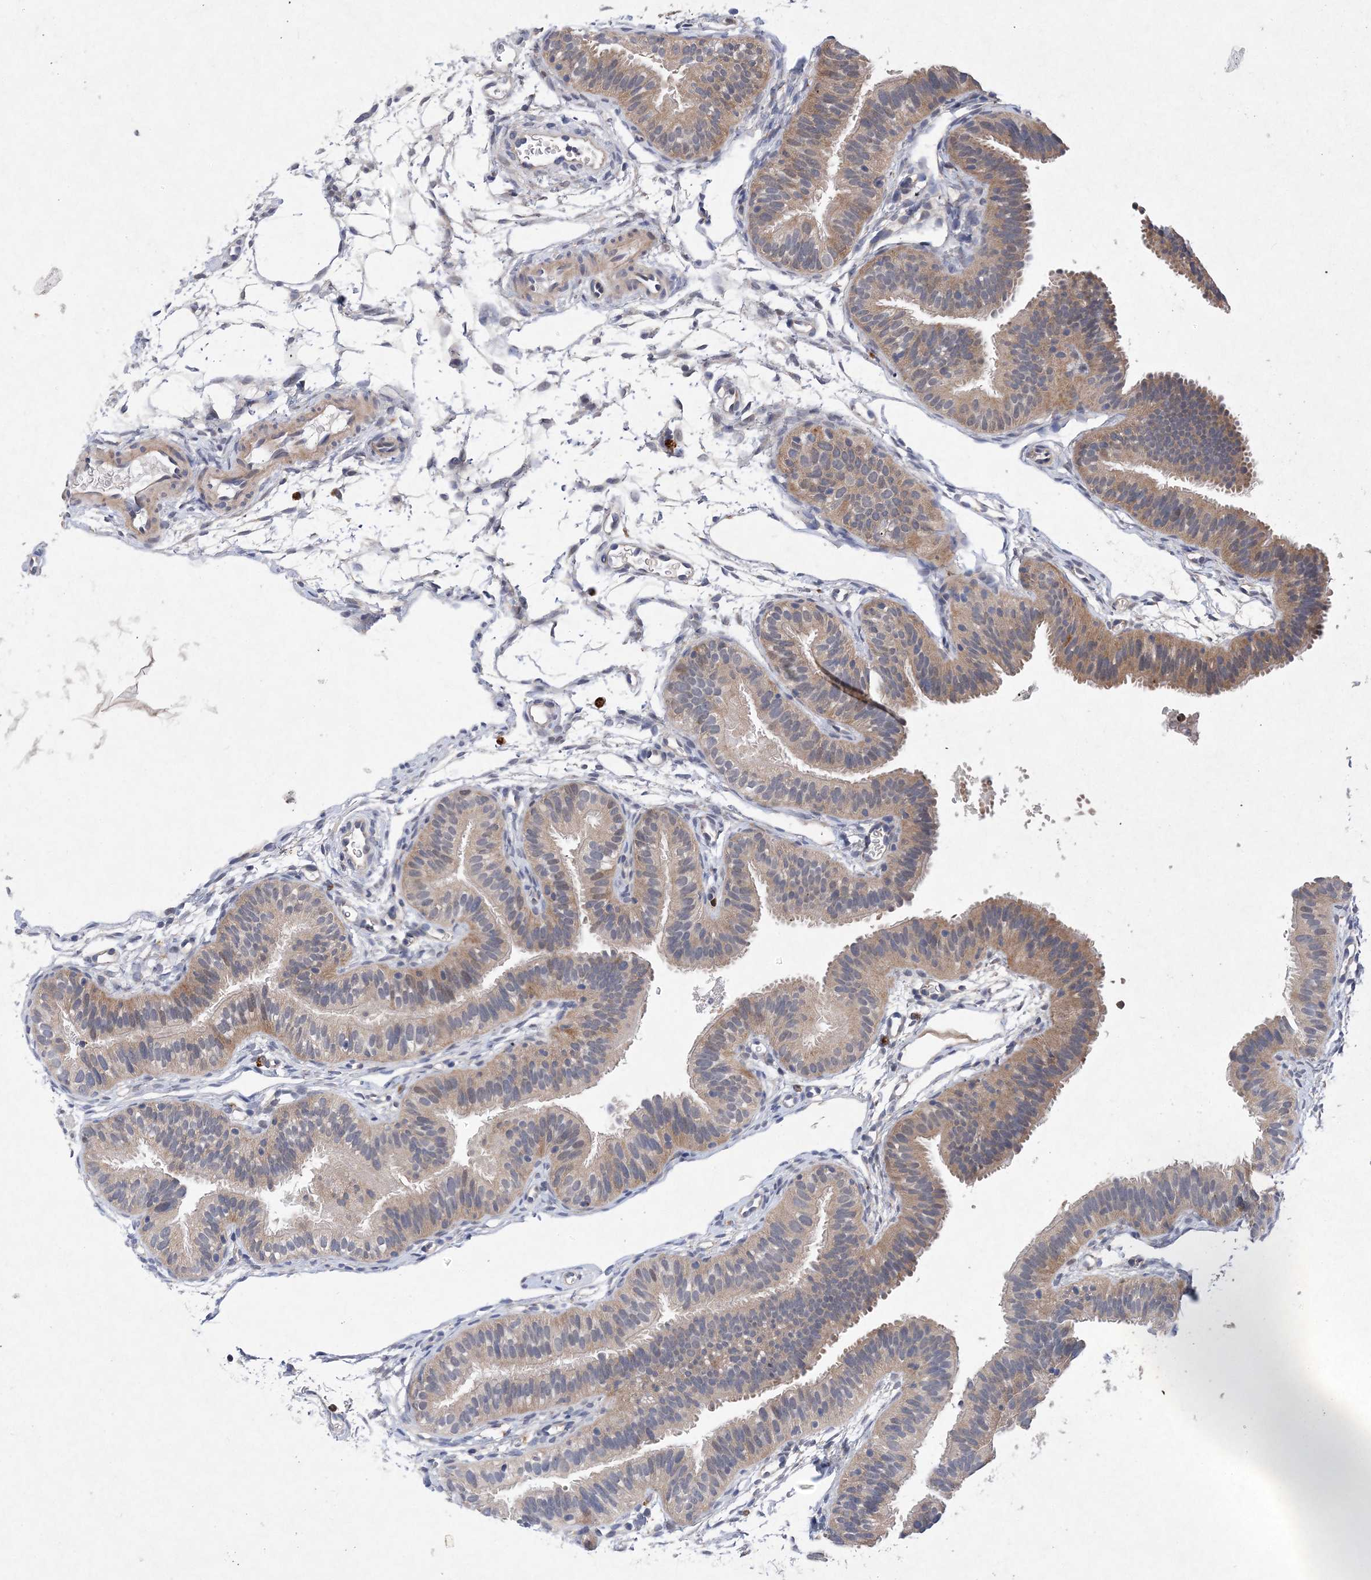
{"staining": {"intensity": "weak", "quantity": "25%-75%", "location": "cytoplasmic/membranous"}, "tissue": "fallopian tube", "cell_type": "Glandular cells", "image_type": "normal", "snomed": [{"axis": "morphology", "description": "Normal tissue, NOS"}, {"axis": "topography", "description": "Fallopian tube"}], "caption": "Fallopian tube stained for a protein (brown) exhibits weak cytoplasmic/membranous positive positivity in approximately 25%-75% of glandular cells.", "gene": "PROSER1", "patient": {"sex": "female", "age": 35}}